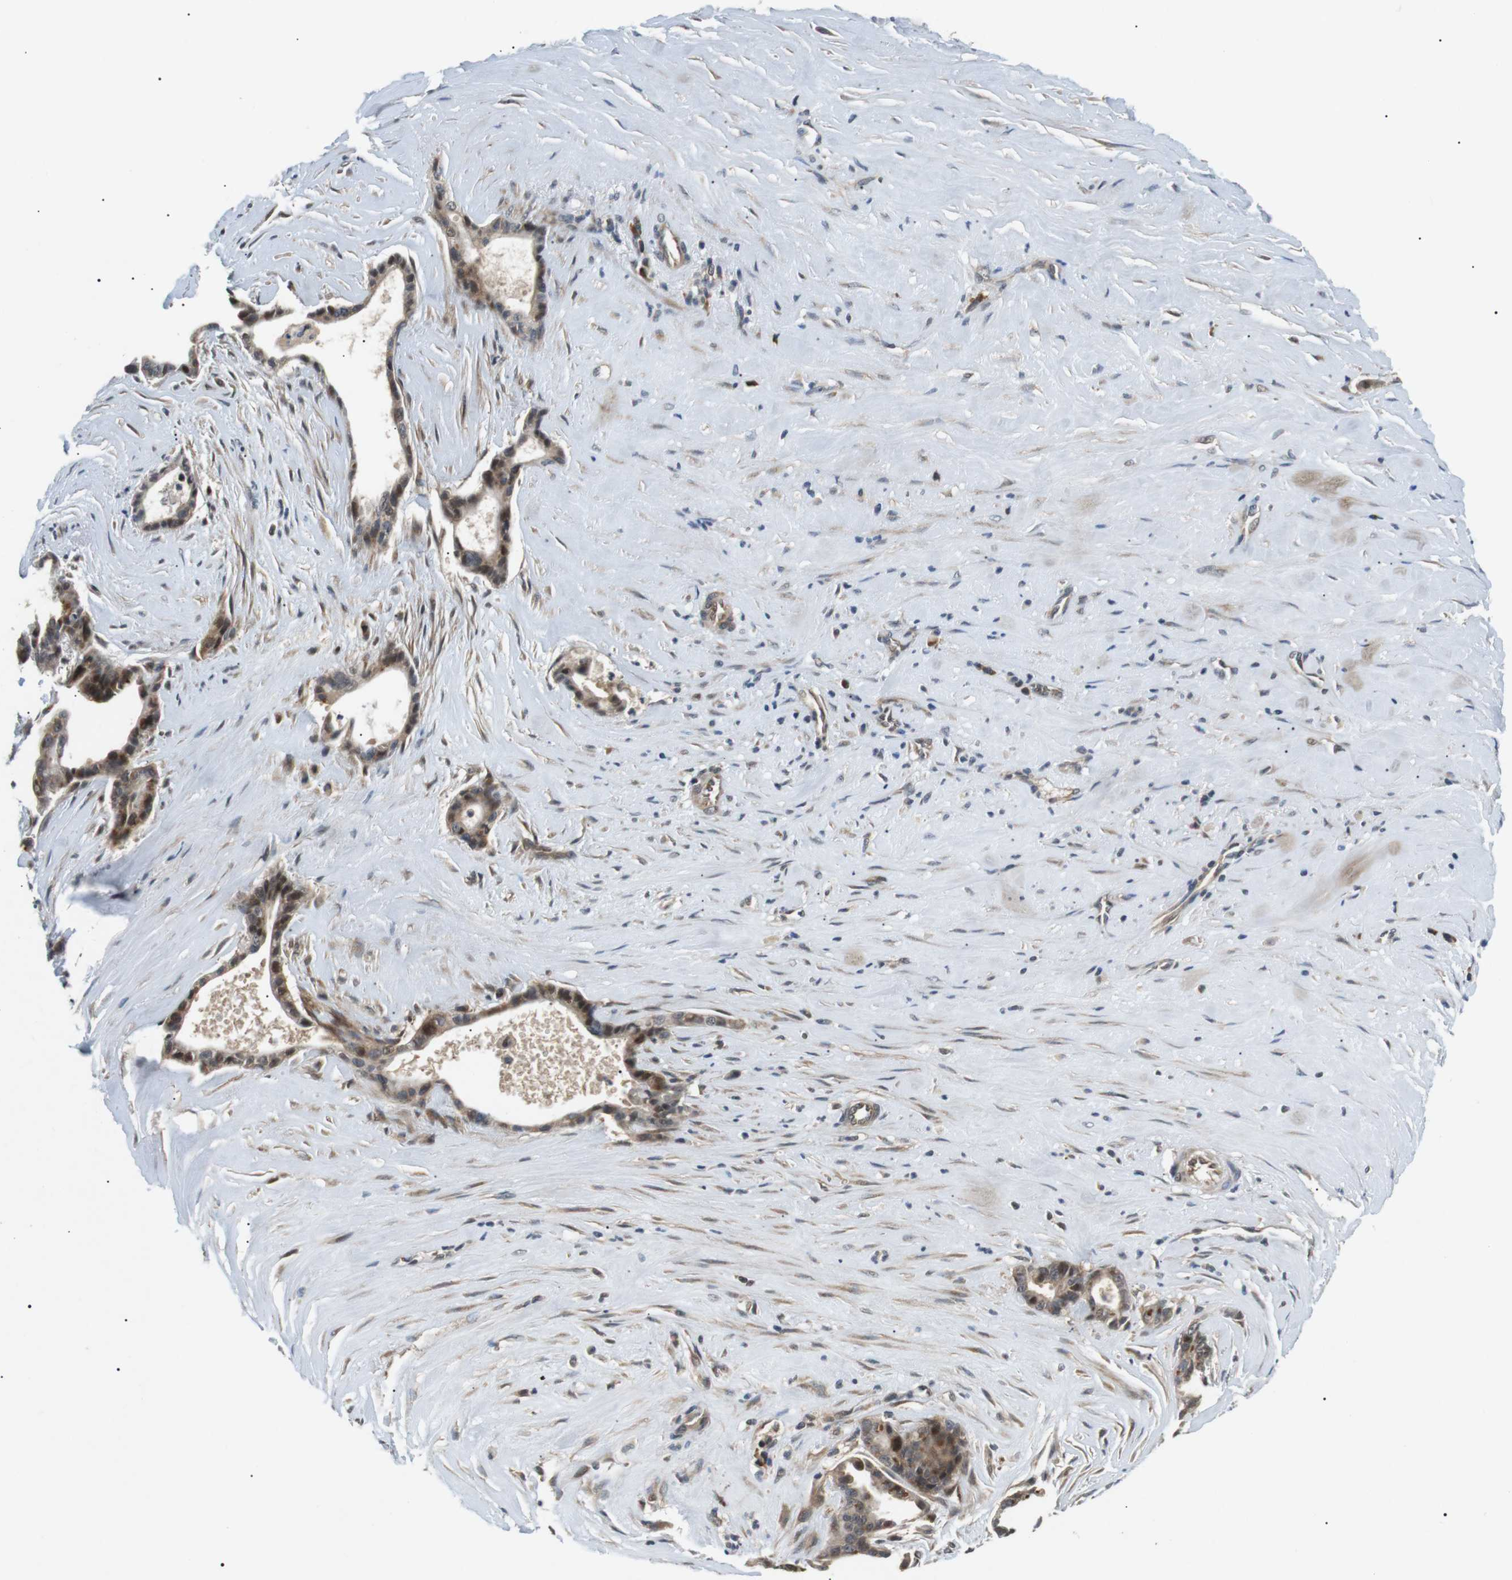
{"staining": {"intensity": "weak", "quantity": ">75%", "location": "cytoplasmic/membranous"}, "tissue": "liver cancer", "cell_type": "Tumor cells", "image_type": "cancer", "snomed": [{"axis": "morphology", "description": "Cholangiocarcinoma"}, {"axis": "topography", "description": "Liver"}], "caption": "Liver cholangiocarcinoma stained for a protein (brown) reveals weak cytoplasmic/membranous positive positivity in about >75% of tumor cells.", "gene": "HSPA13", "patient": {"sex": "female", "age": 55}}